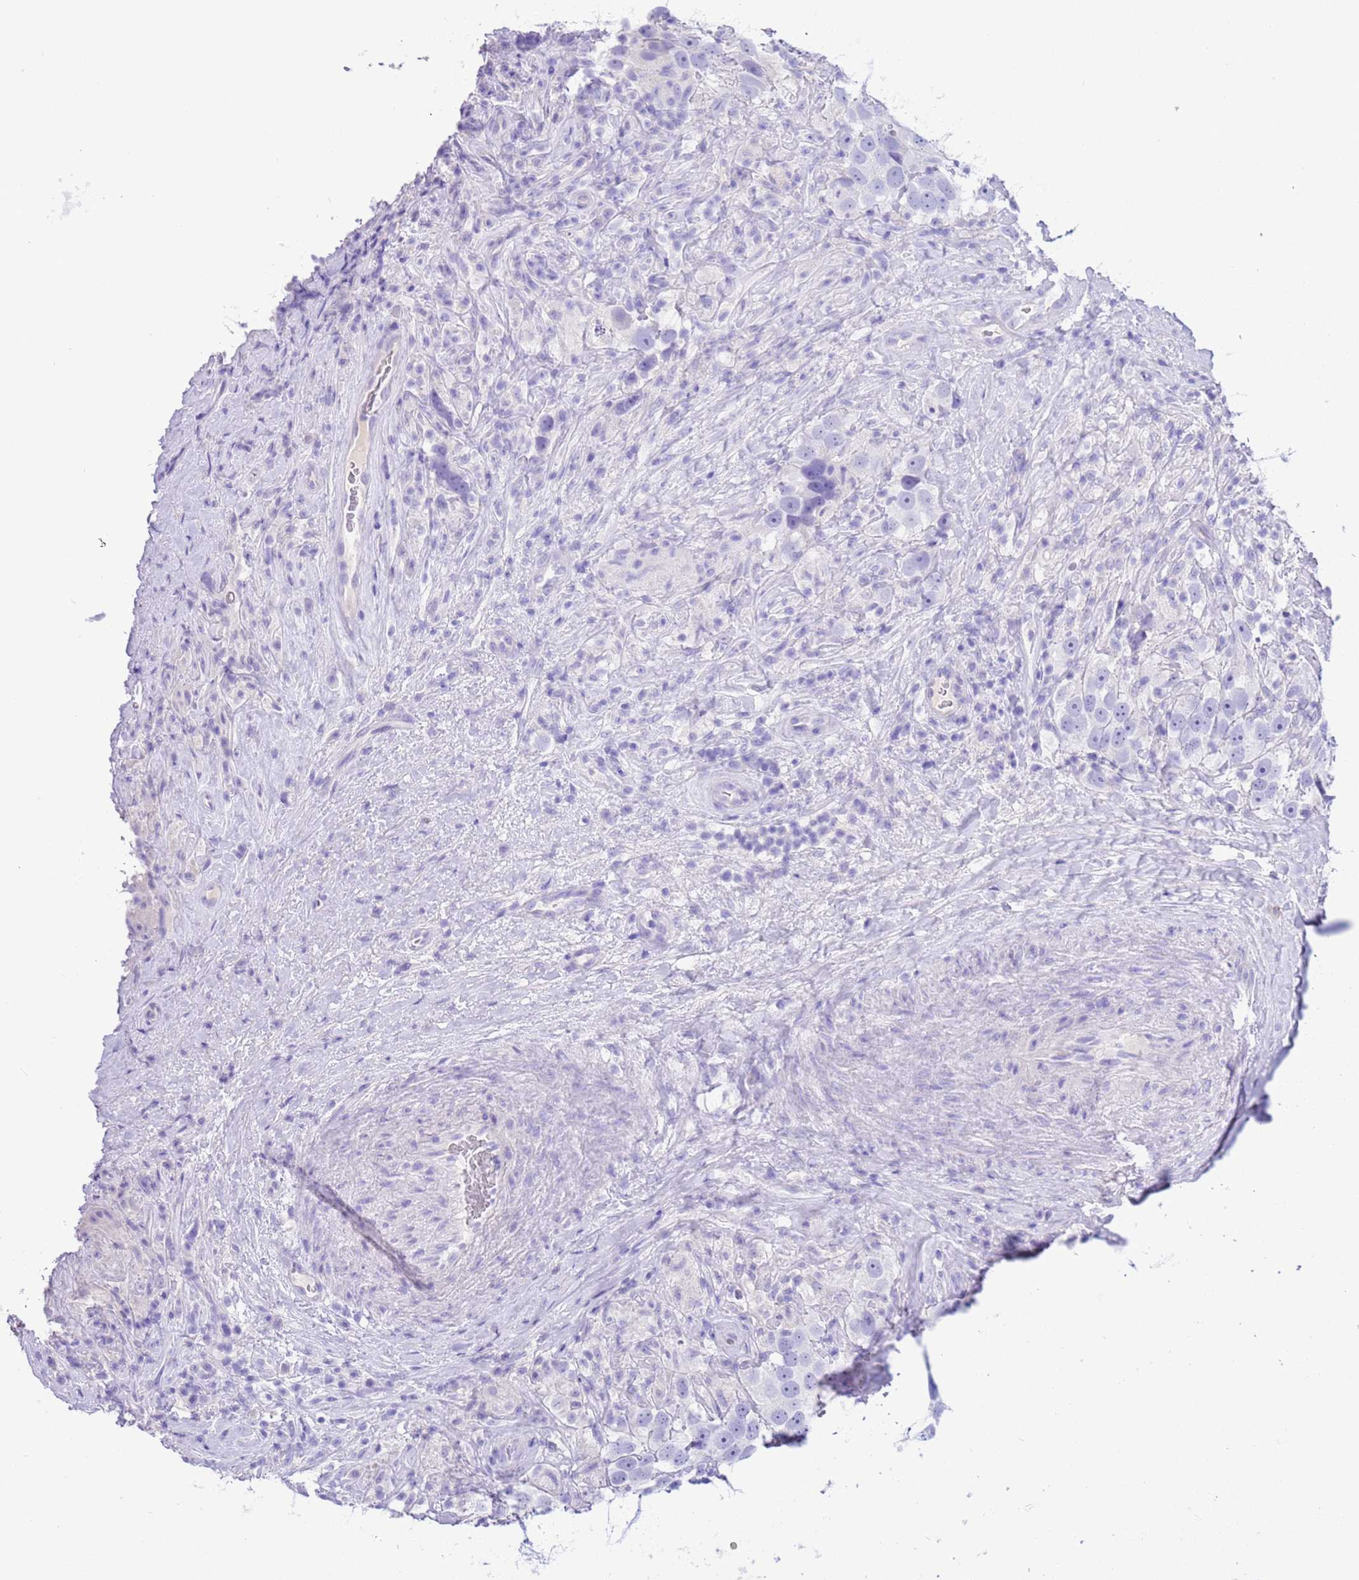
{"staining": {"intensity": "negative", "quantity": "none", "location": "none"}, "tissue": "testis cancer", "cell_type": "Tumor cells", "image_type": "cancer", "snomed": [{"axis": "morphology", "description": "Seminoma, NOS"}, {"axis": "topography", "description": "Testis"}], "caption": "The image reveals no significant positivity in tumor cells of testis cancer. The staining is performed using DAB brown chromogen with nuclei counter-stained in using hematoxylin.", "gene": "CPB1", "patient": {"sex": "male", "age": 49}}